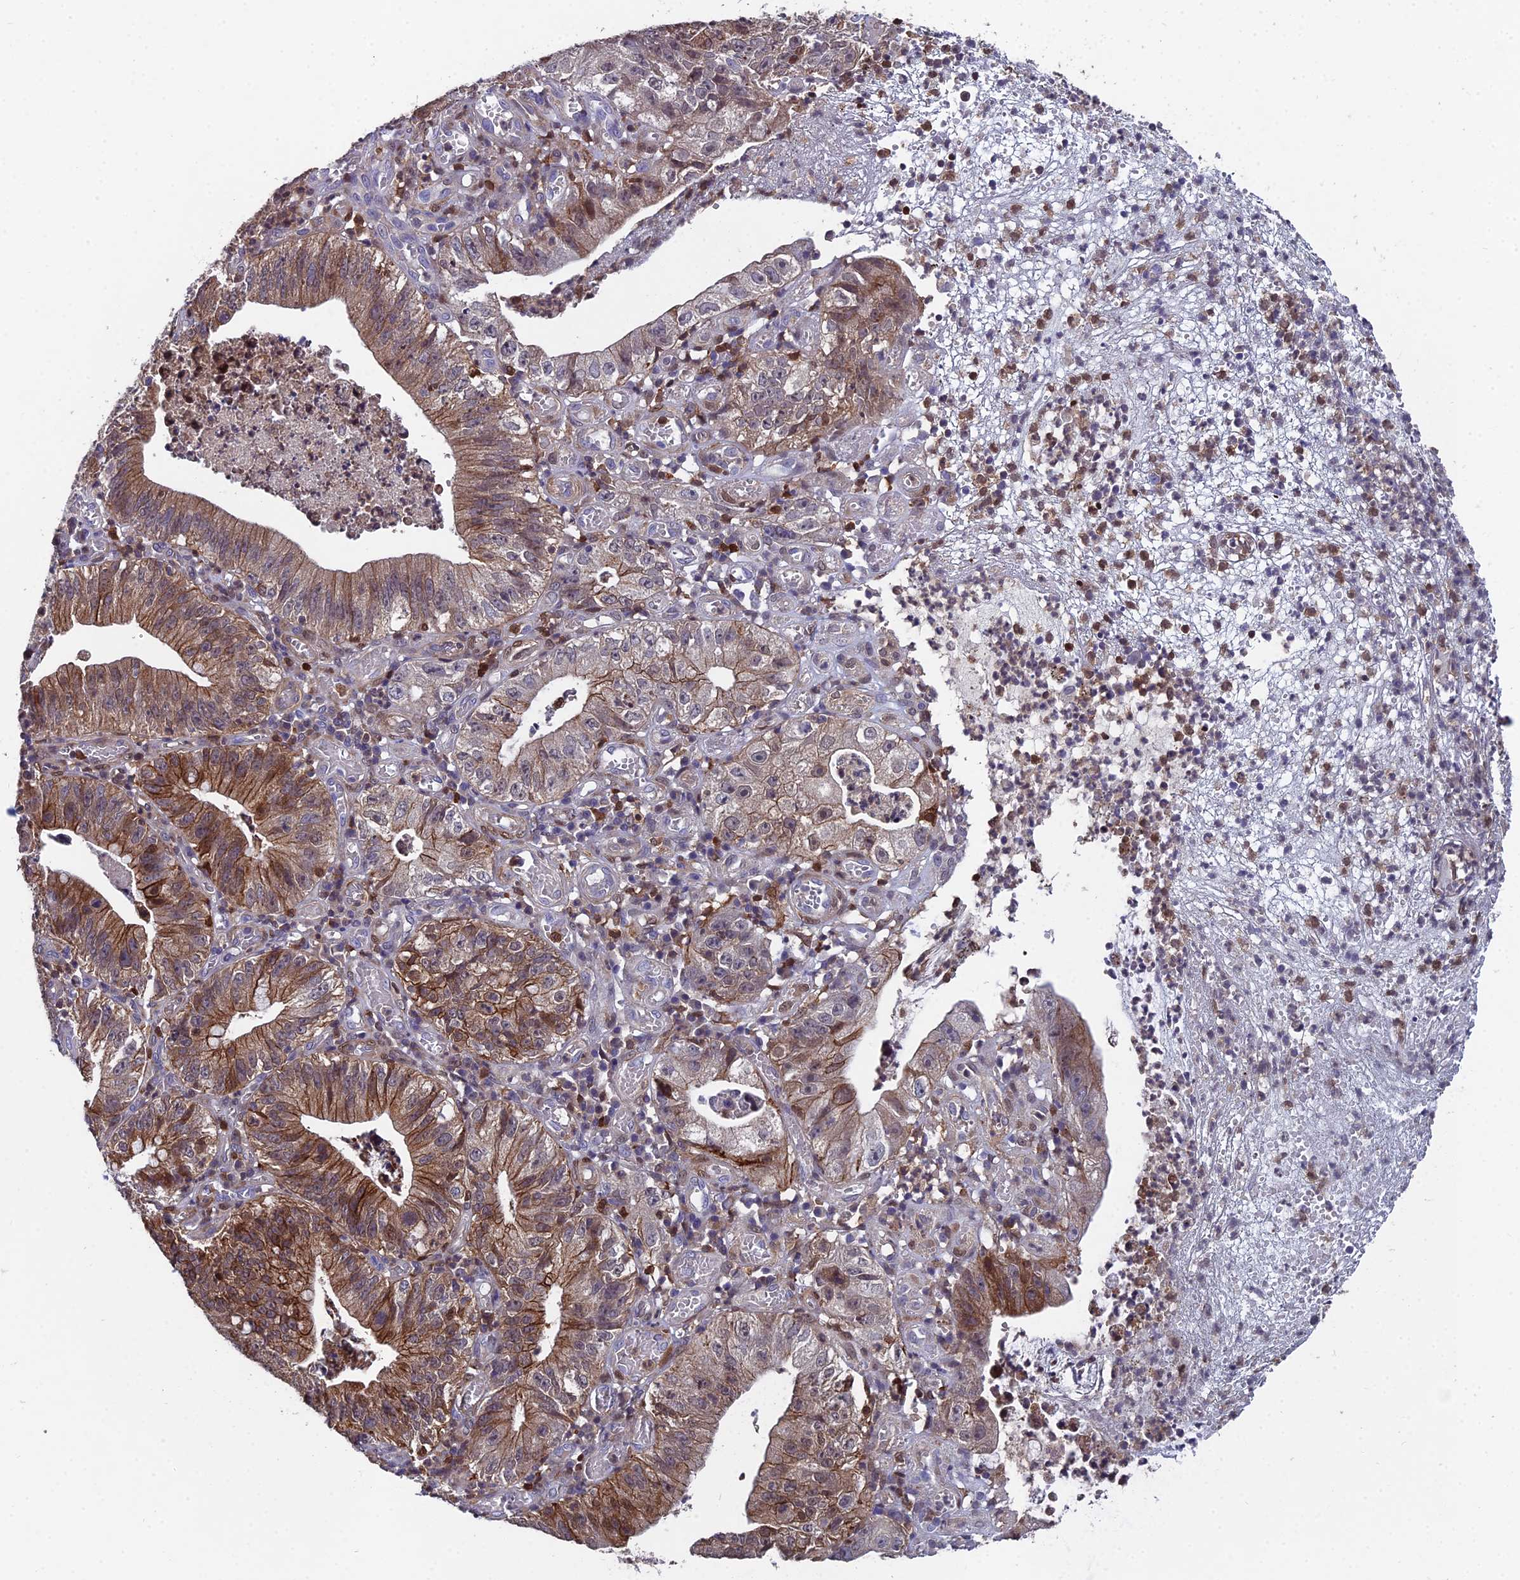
{"staining": {"intensity": "moderate", "quantity": ">75%", "location": "cytoplasmic/membranous"}, "tissue": "stomach cancer", "cell_type": "Tumor cells", "image_type": "cancer", "snomed": [{"axis": "morphology", "description": "Adenocarcinoma, NOS"}, {"axis": "topography", "description": "Stomach"}], "caption": "Immunohistochemical staining of human stomach adenocarcinoma demonstrates medium levels of moderate cytoplasmic/membranous staining in approximately >75% of tumor cells.", "gene": "GALK2", "patient": {"sex": "male", "age": 59}}